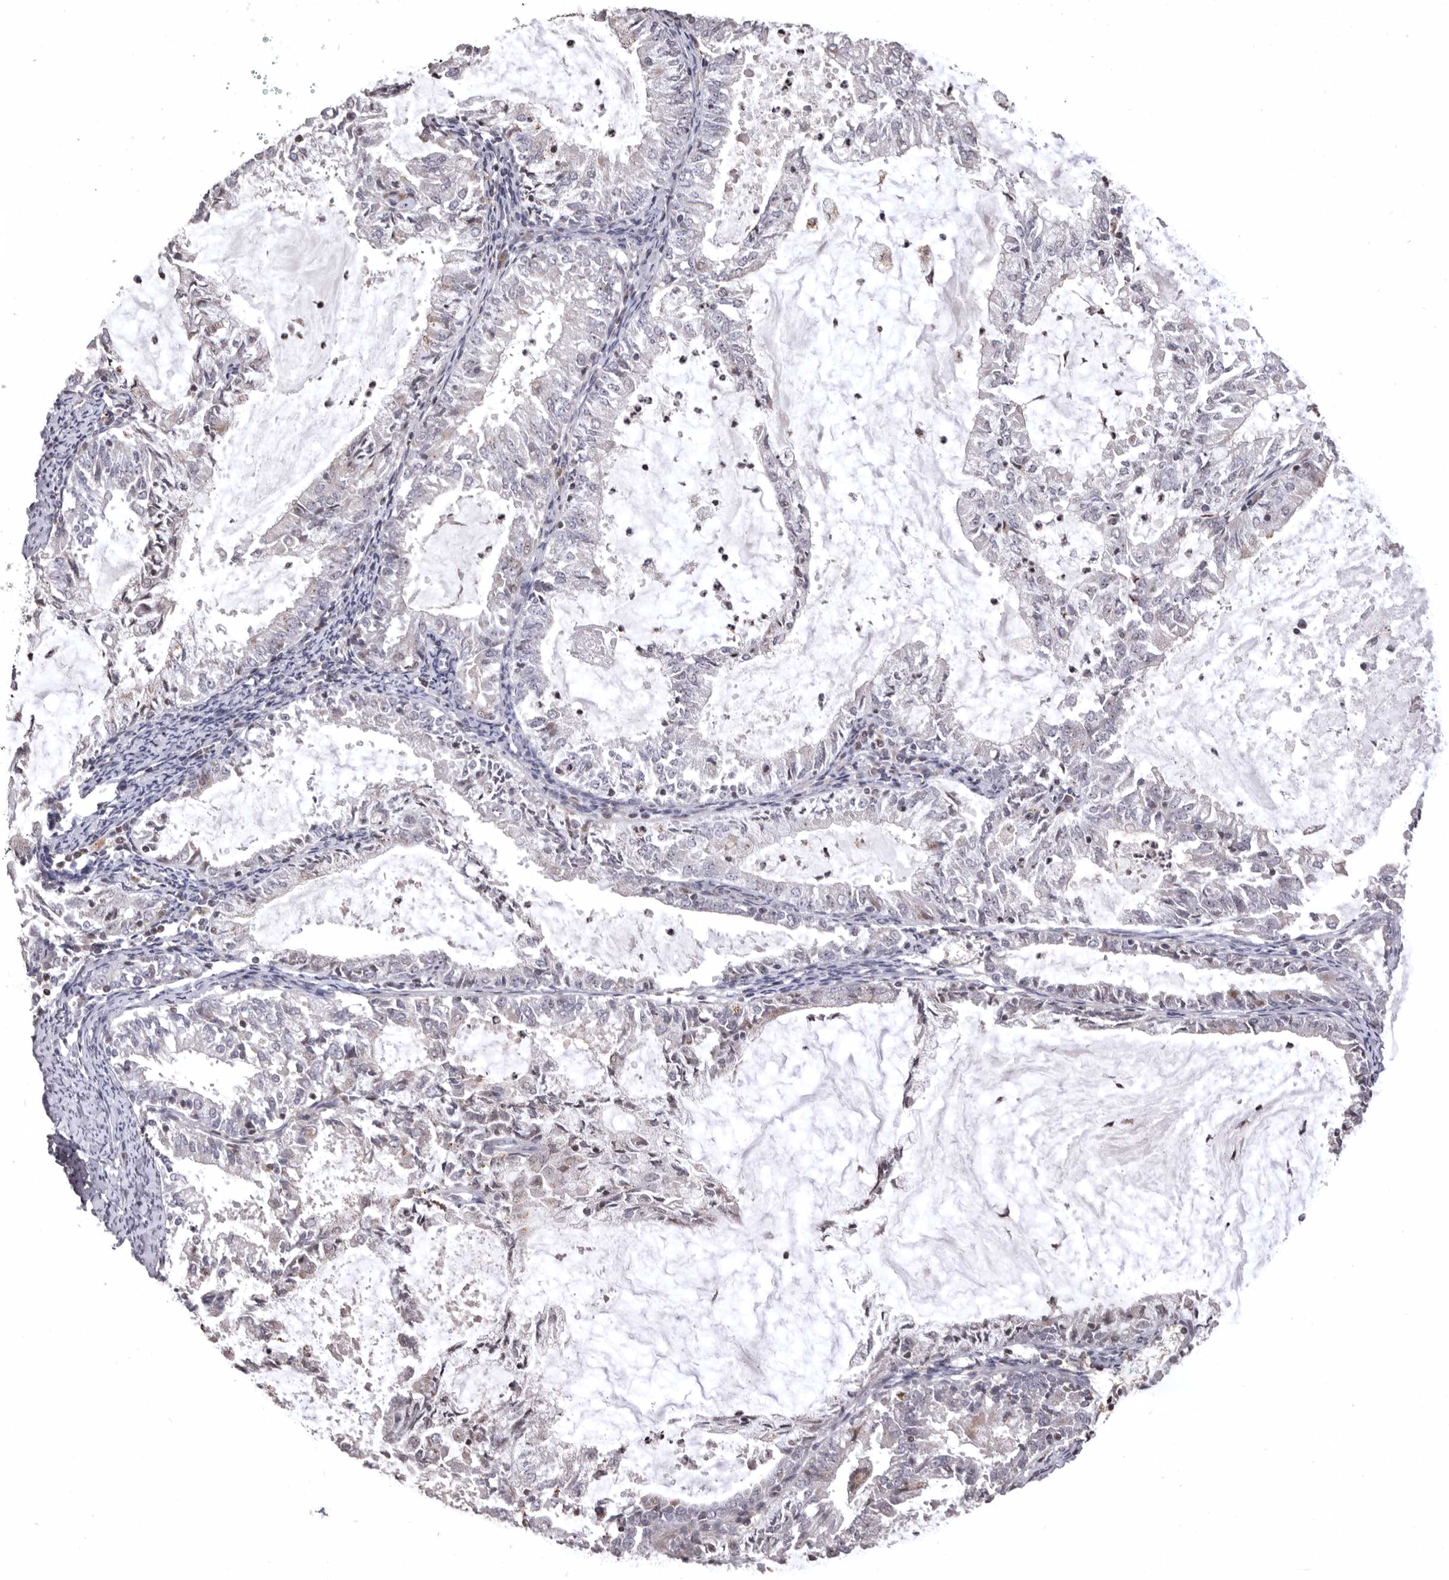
{"staining": {"intensity": "negative", "quantity": "none", "location": "none"}, "tissue": "endometrial cancer", "cell_type": "Tumor cells", "image_type": "cancer", "snomed": [{"axis": "morphology", "description": "Adenocarcinoma, NOS"}, {"axis": "topography", "description": "Endometrium"}], "caption": "Immunohistochemical staining of endometrial cancer (adenocarcinoma) reveals no significant expression in tumor cells.", "gene": "AZIN1", "patient": {"sex": "female", "age": 57}}